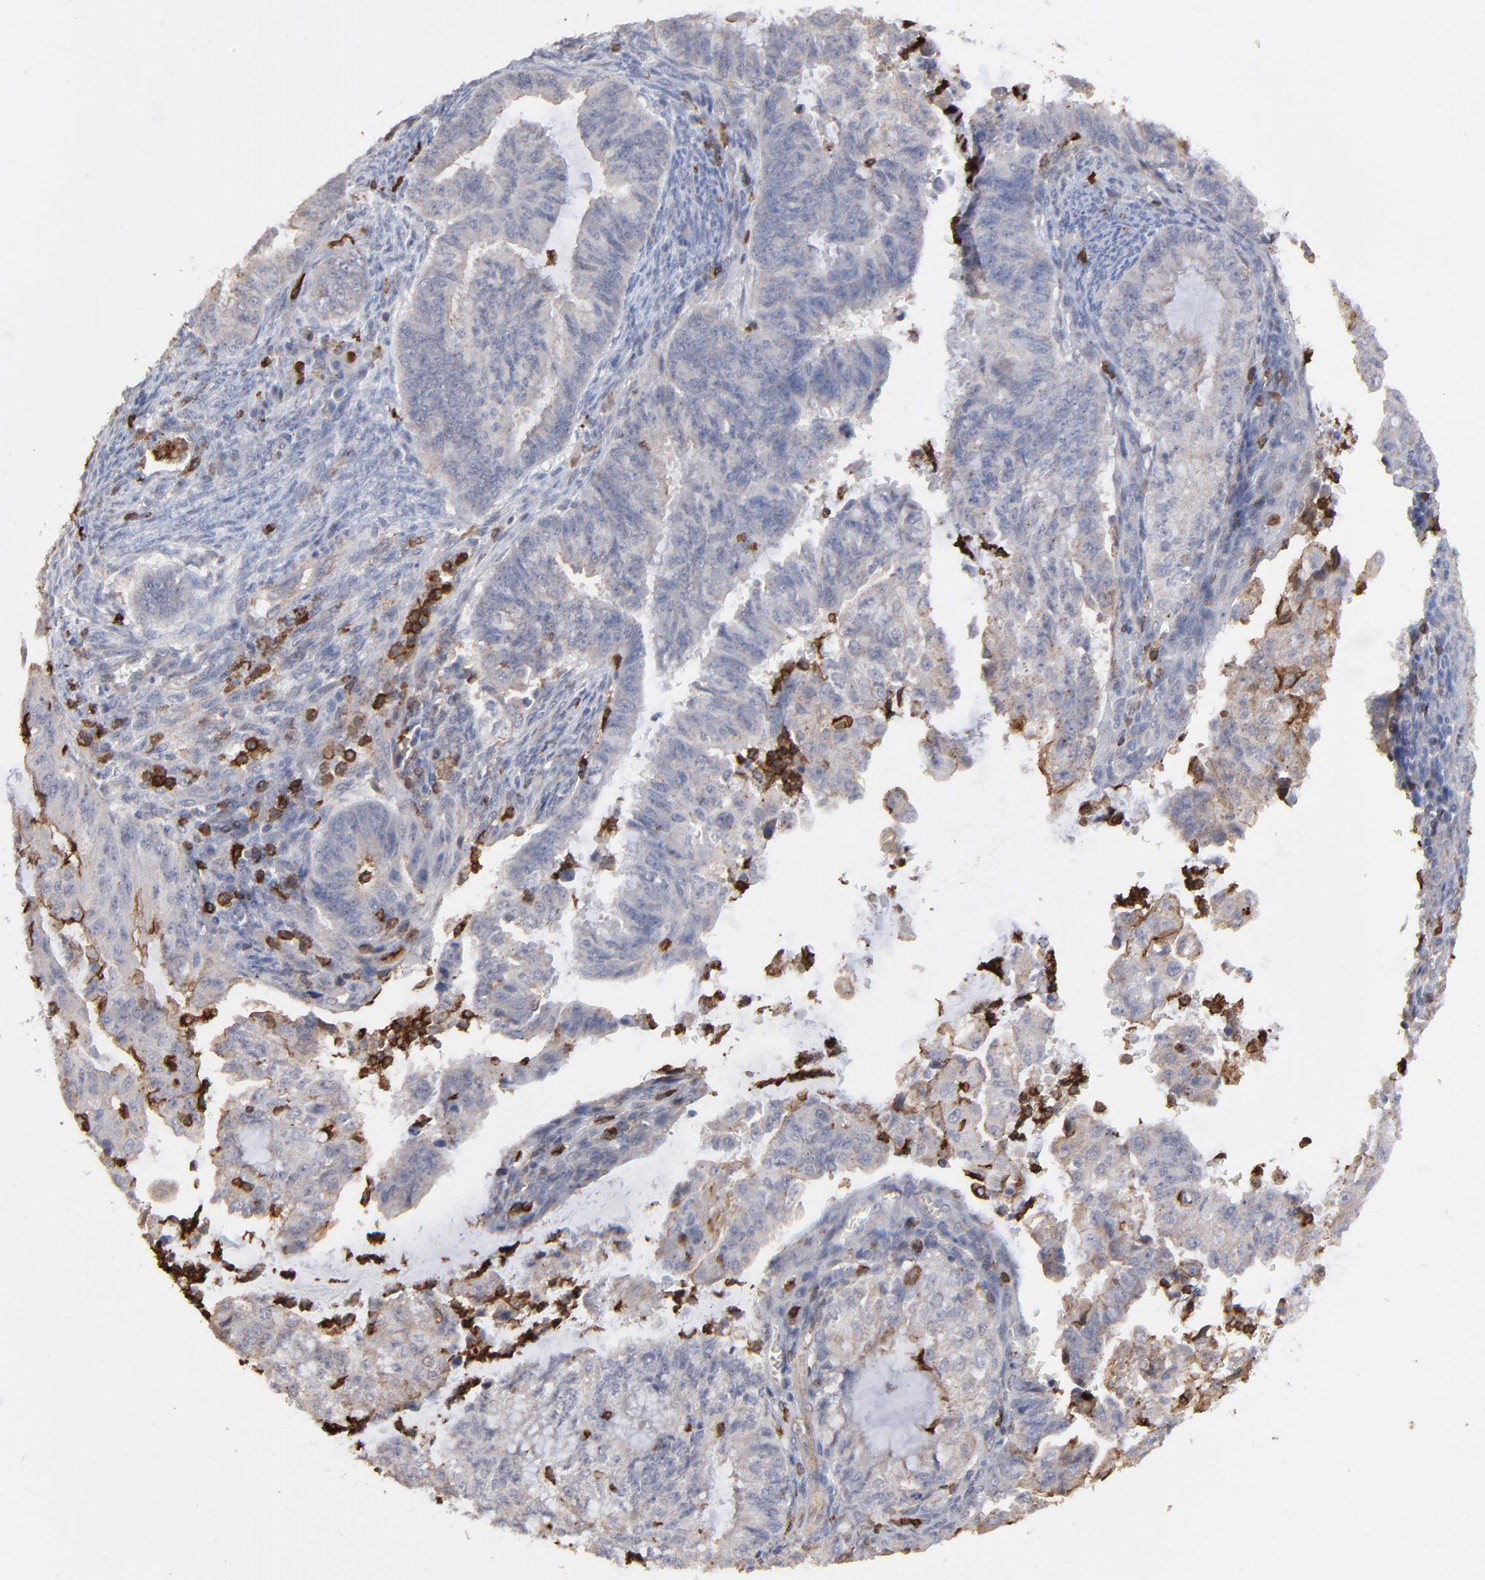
{"staining": {"intensity": "negative", "quantity": "none", "location": "none"}, "tissue": "endometrial cancer", "cell_type": "Tumor cells", "image_type": "cancer", "snomed": [{"axis": "morphology", "description": "Adenocarcinoma, NOS"}, {"axis": "topography", "description": "Endometrium"}], "caption": "Immunohistochemistry (IHC) image of neoplastic tissue: endometrial cancer stained with DAB (3,3'-diaminobenzidine) exhibits no significant protein expression in tumor cells.", "gene": "SLC6A14", "patient": {"sex": "female", "age": 75}}